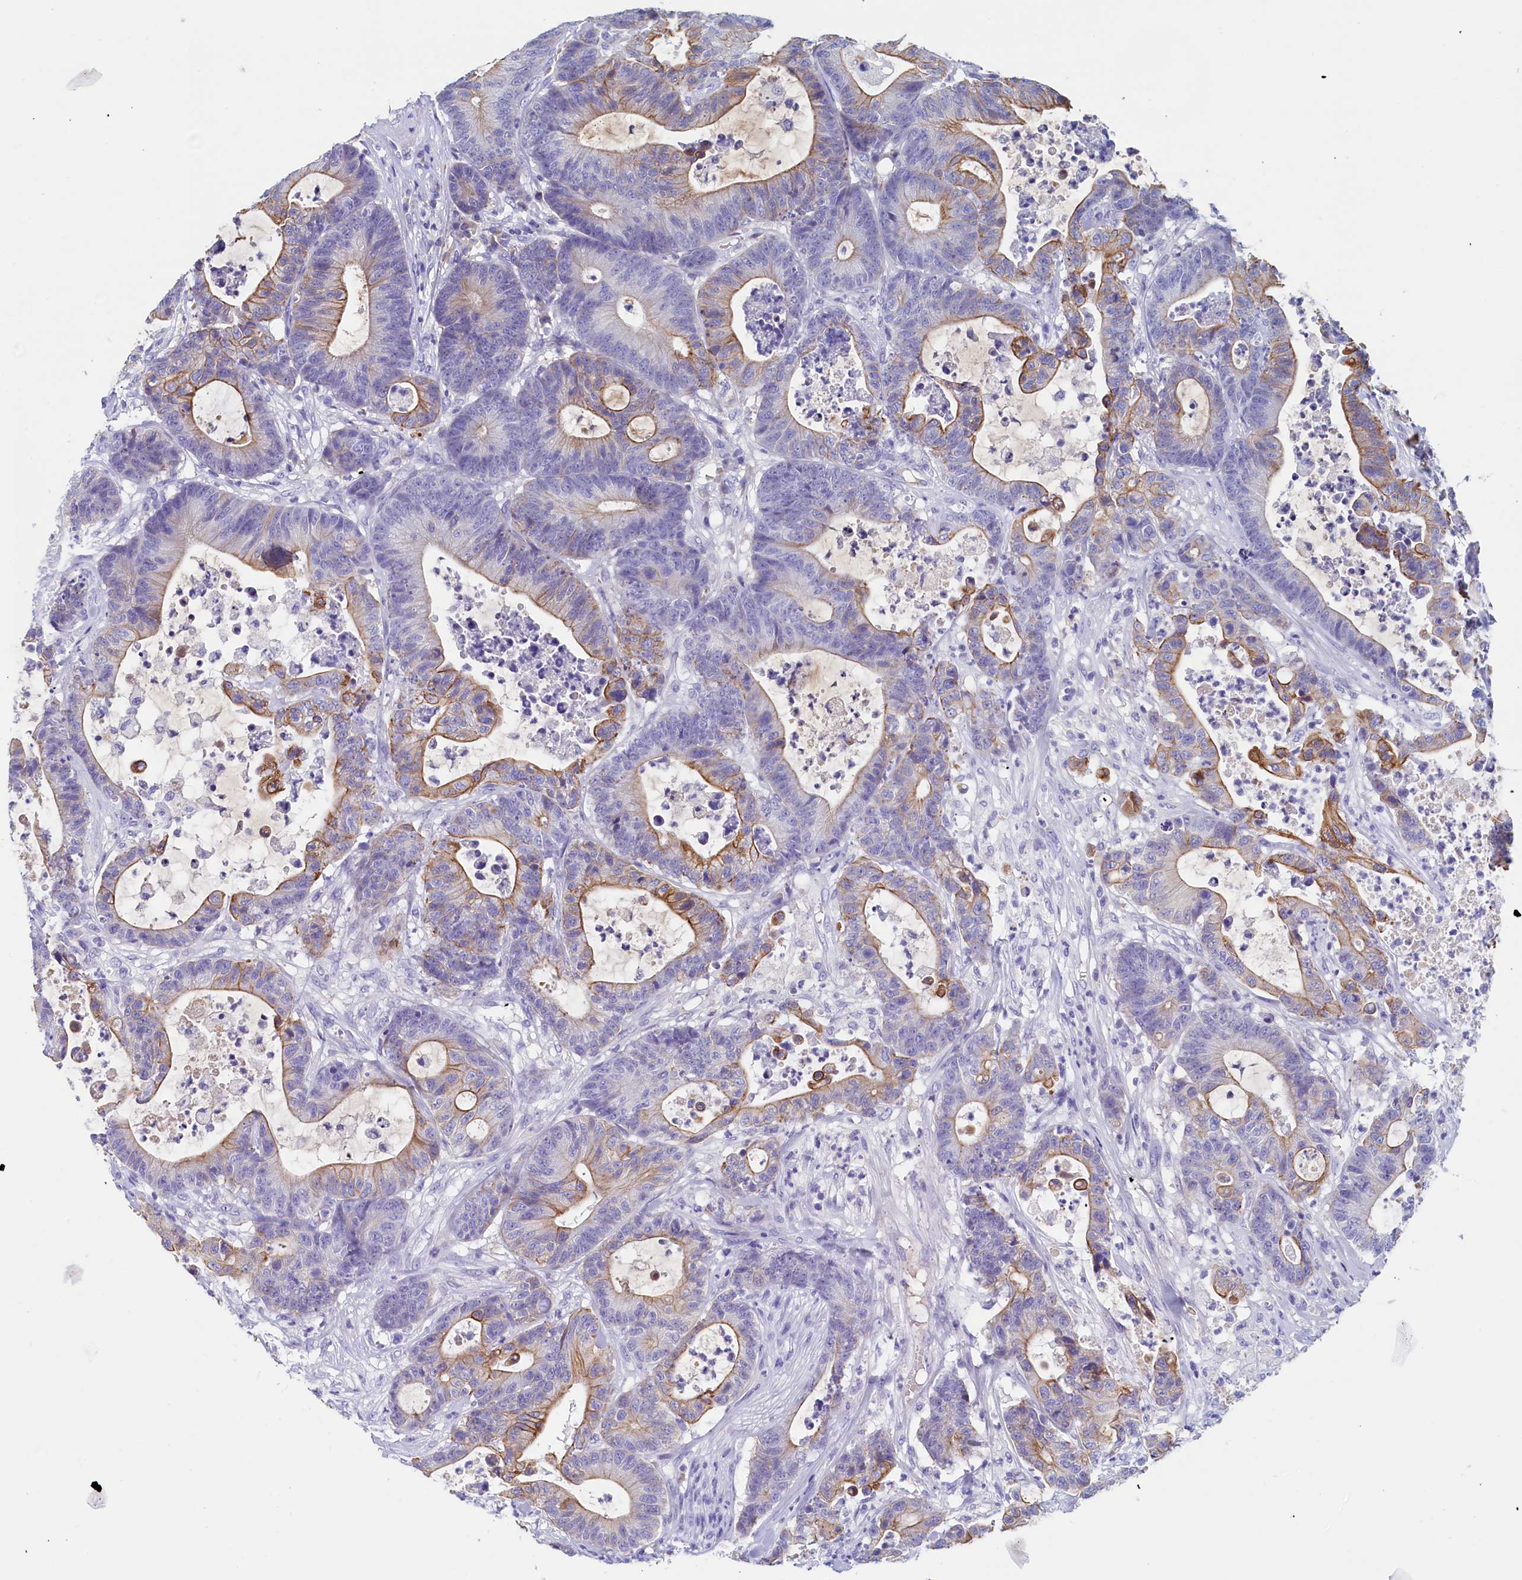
{"staining": {"intensity": "moderate", "quantity": "25%-75%", "location": "cytoplasmic/membranous"}, "tissue": "colorectal cancer", "cell_type": "Tumor cells", "image_type": "cancer", "snomed": [{"axis": "morphology", "description": "Adenocarcinoma, NOS"}, {"axis": "topography", "description": "Colon"}], "caption": "A high-resolution micrograph shows IHC staining of colorectal cancer (adenocarcinoma), which displays moderate cytoplasmic/membranous expression in approximately 25%-75% of tumor cells.", "gene": "GUCA1C", "patient": {"sex": "female", "age": 84}}